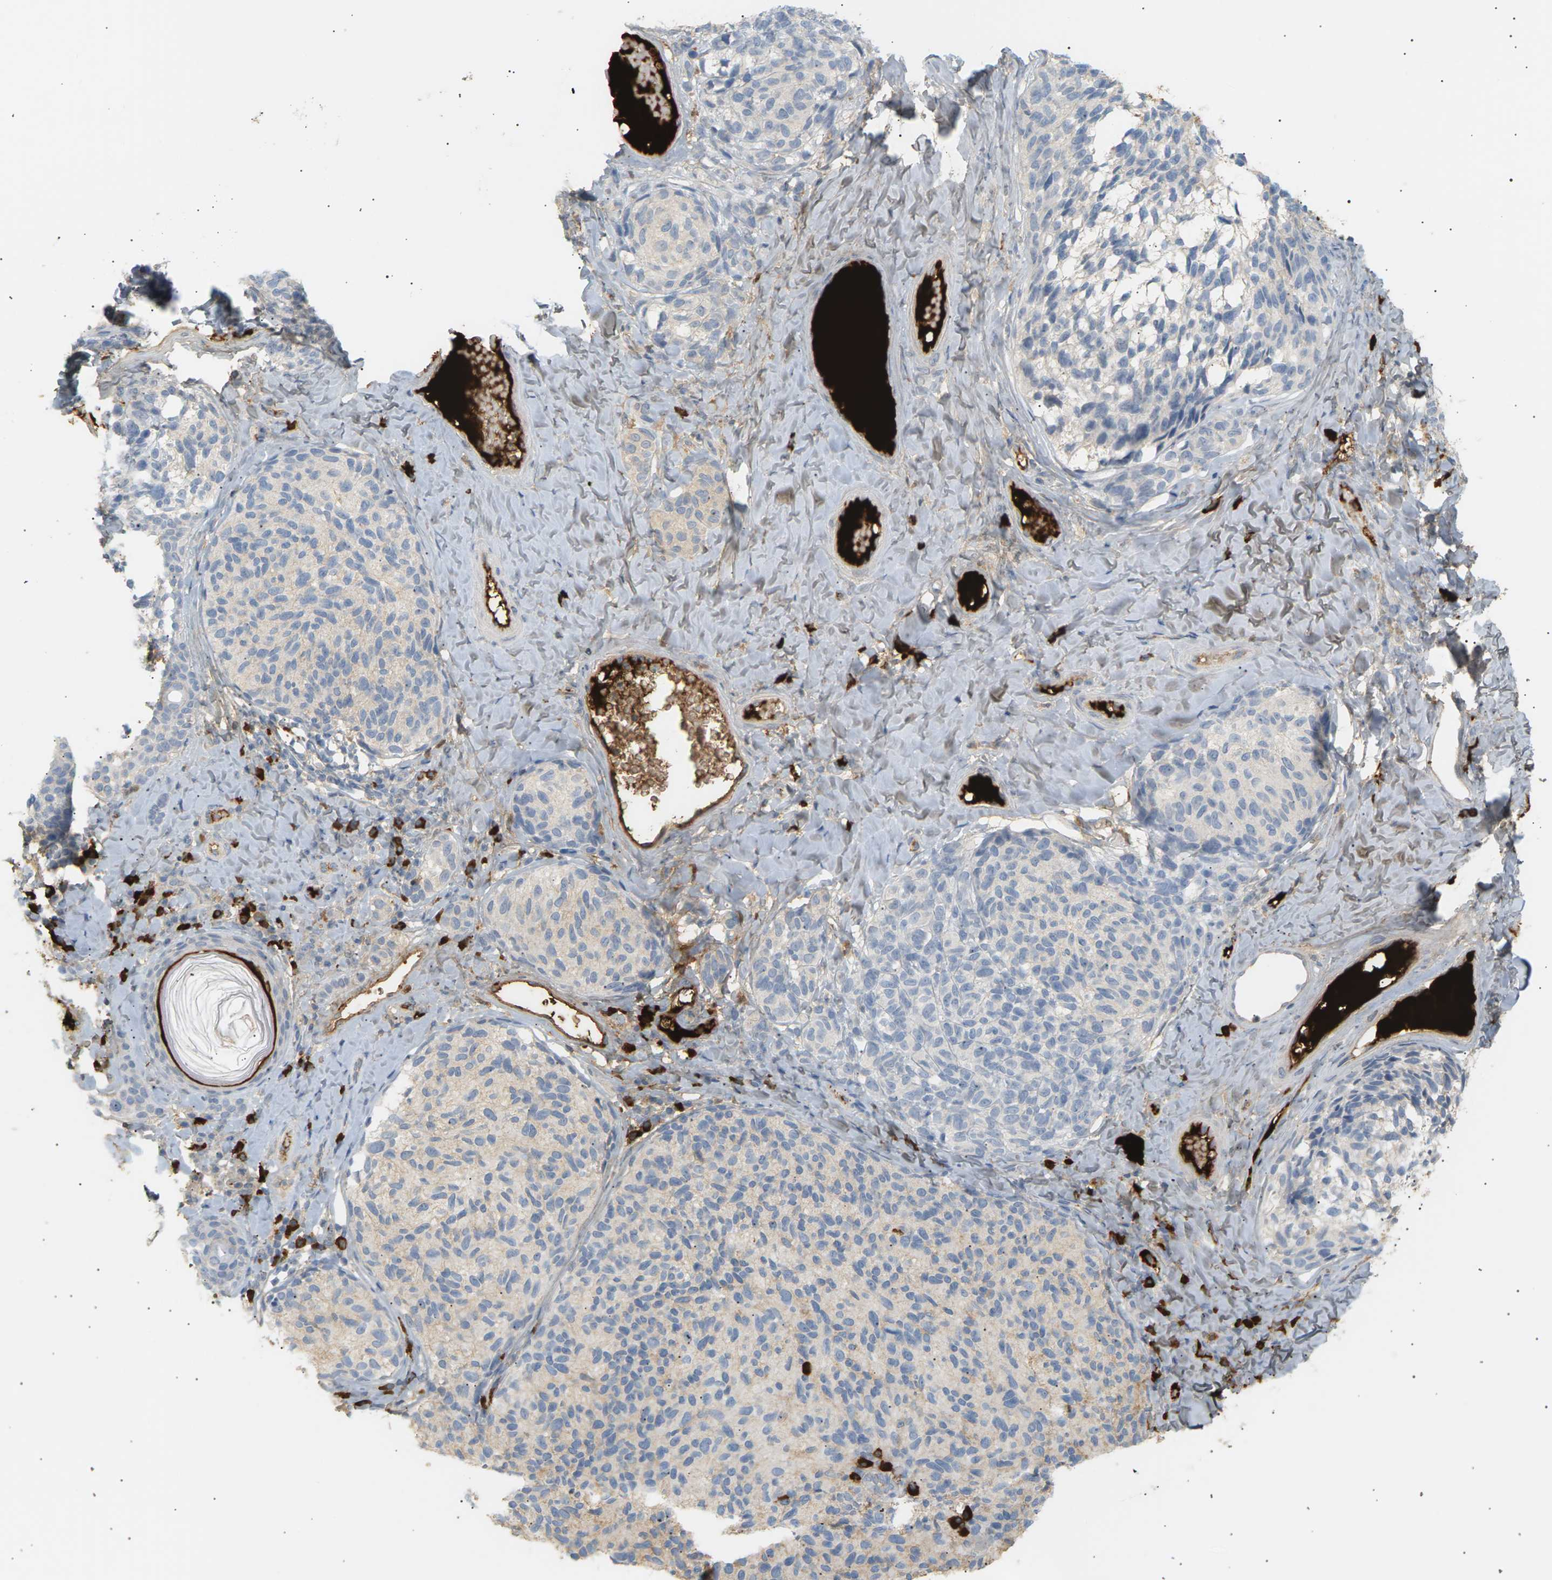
{"staining": {"intensity": "negative", "quantity": "none", "location": "none"}, "tissue": "melanoma", "cell_type": "Tumor cells", "image_type": "cancer", "snomed": [{"axis": "morphology", "description": "Malignant melanoma, NOS"}, {"axis": "topography", "description": "Skin"}], "caption": "Photomicrograph shows no significant protein positivity in tumor cells of melanoma. (DAB (3,3'-diaminobenzidine) immunohistochemistry visualized using brightfield microscopy, high magnification).", "gene": "IGLC3", "patient": {"sex": "female", "age": 73}}